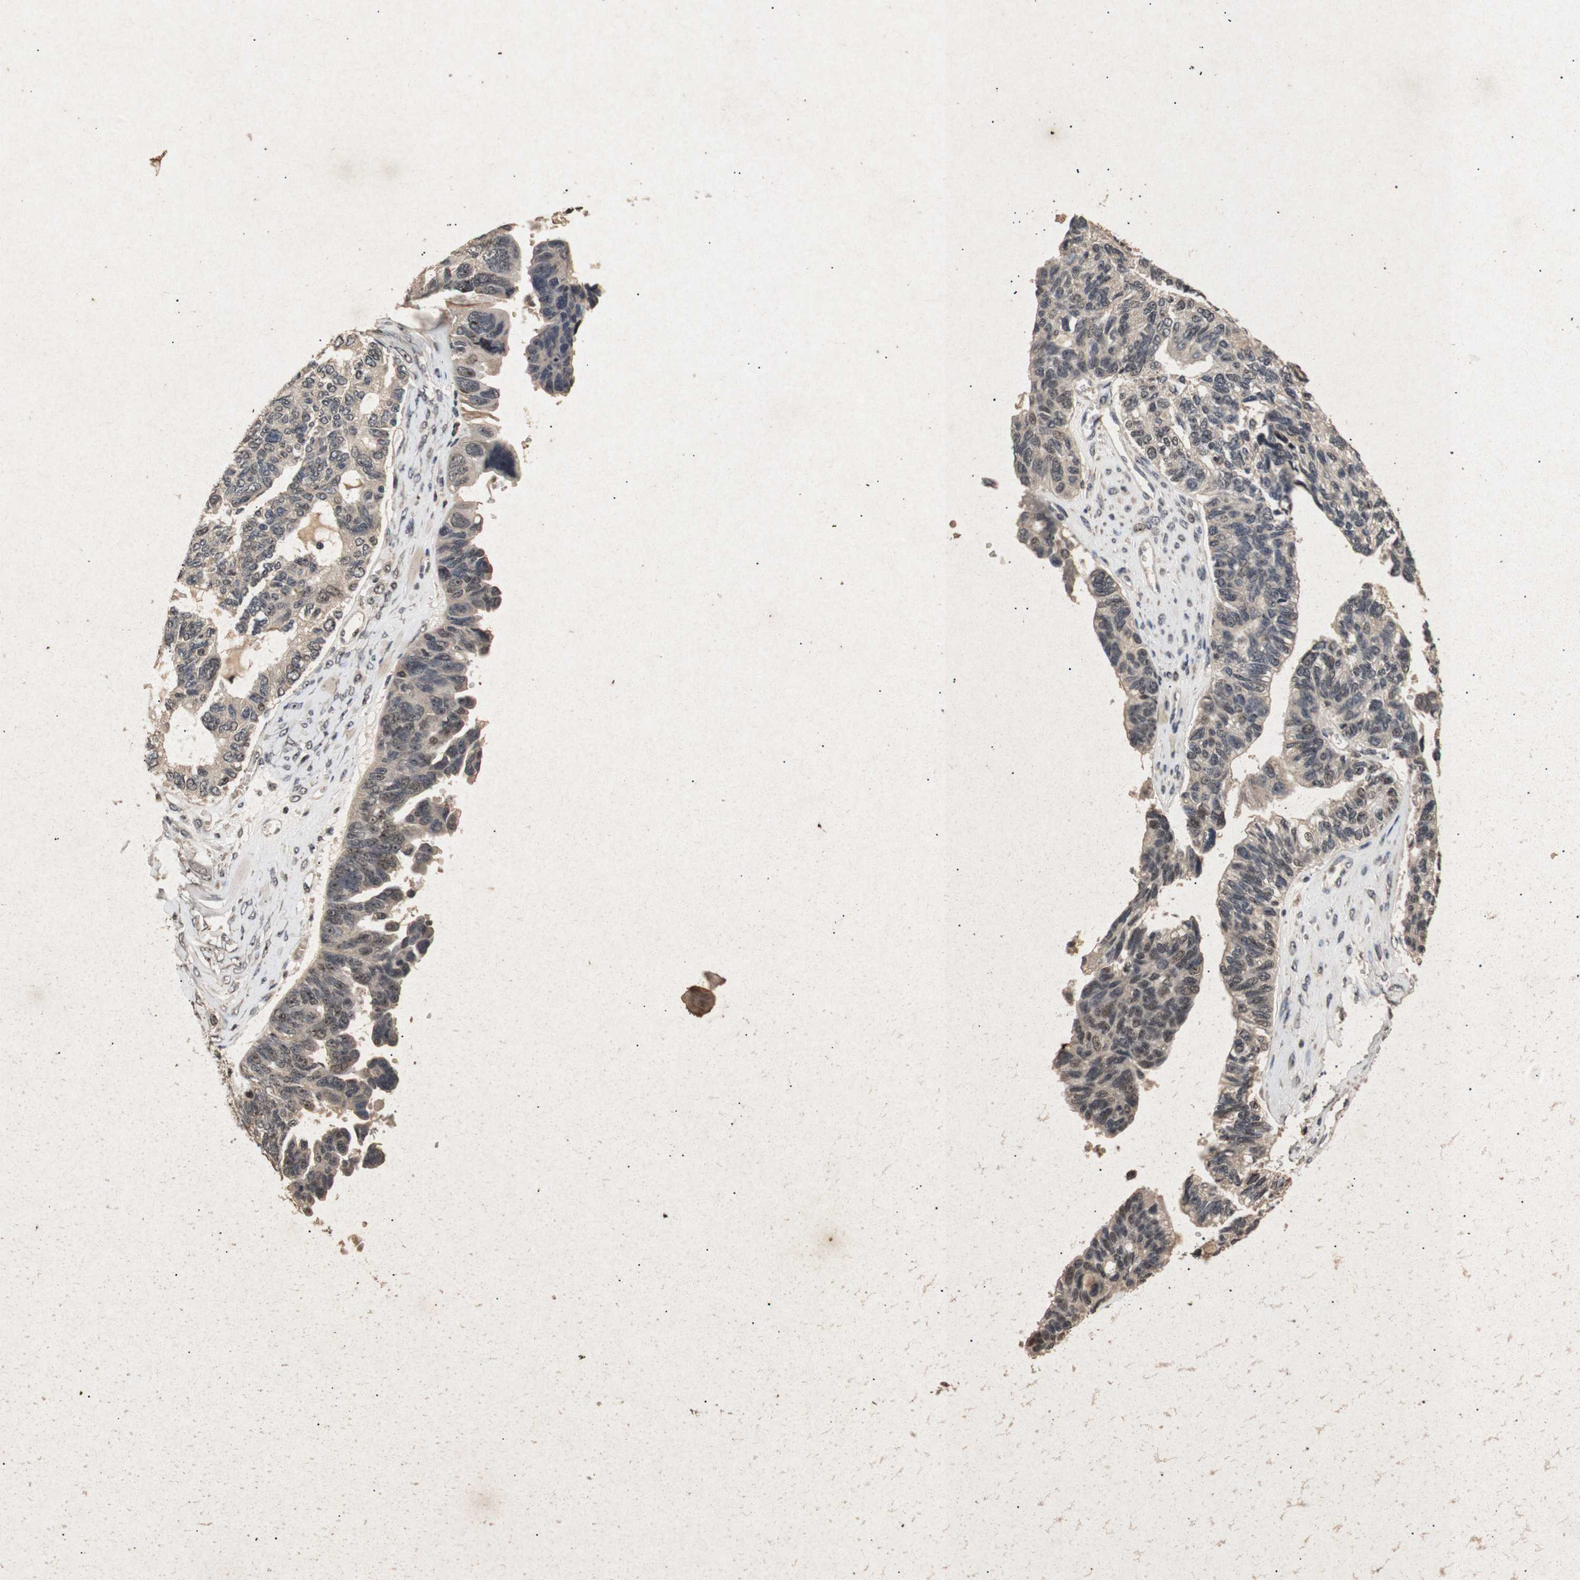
{"staining": {"intensity": "moderate", "quantity": "25%-75%", "location": "nuclear"}, "tissue": "ovarian cancer", "cell_type": "Tumor cells", "image_type": "cancer", "snomed": [{"axis": "morphology", "description": "Cystadenocarcinoma, serous, NOS"}, {"axis": "topography", "description": "Ovary"}], "caption": "This is an image of immunohistochemistry (IHC) staining of serous cystadenocarcinoma (ovarian), which shows moderate expression in the nuclear of tumor cells.", "gene": "PARN", "patient": {"sex": "female", "age": 79}}